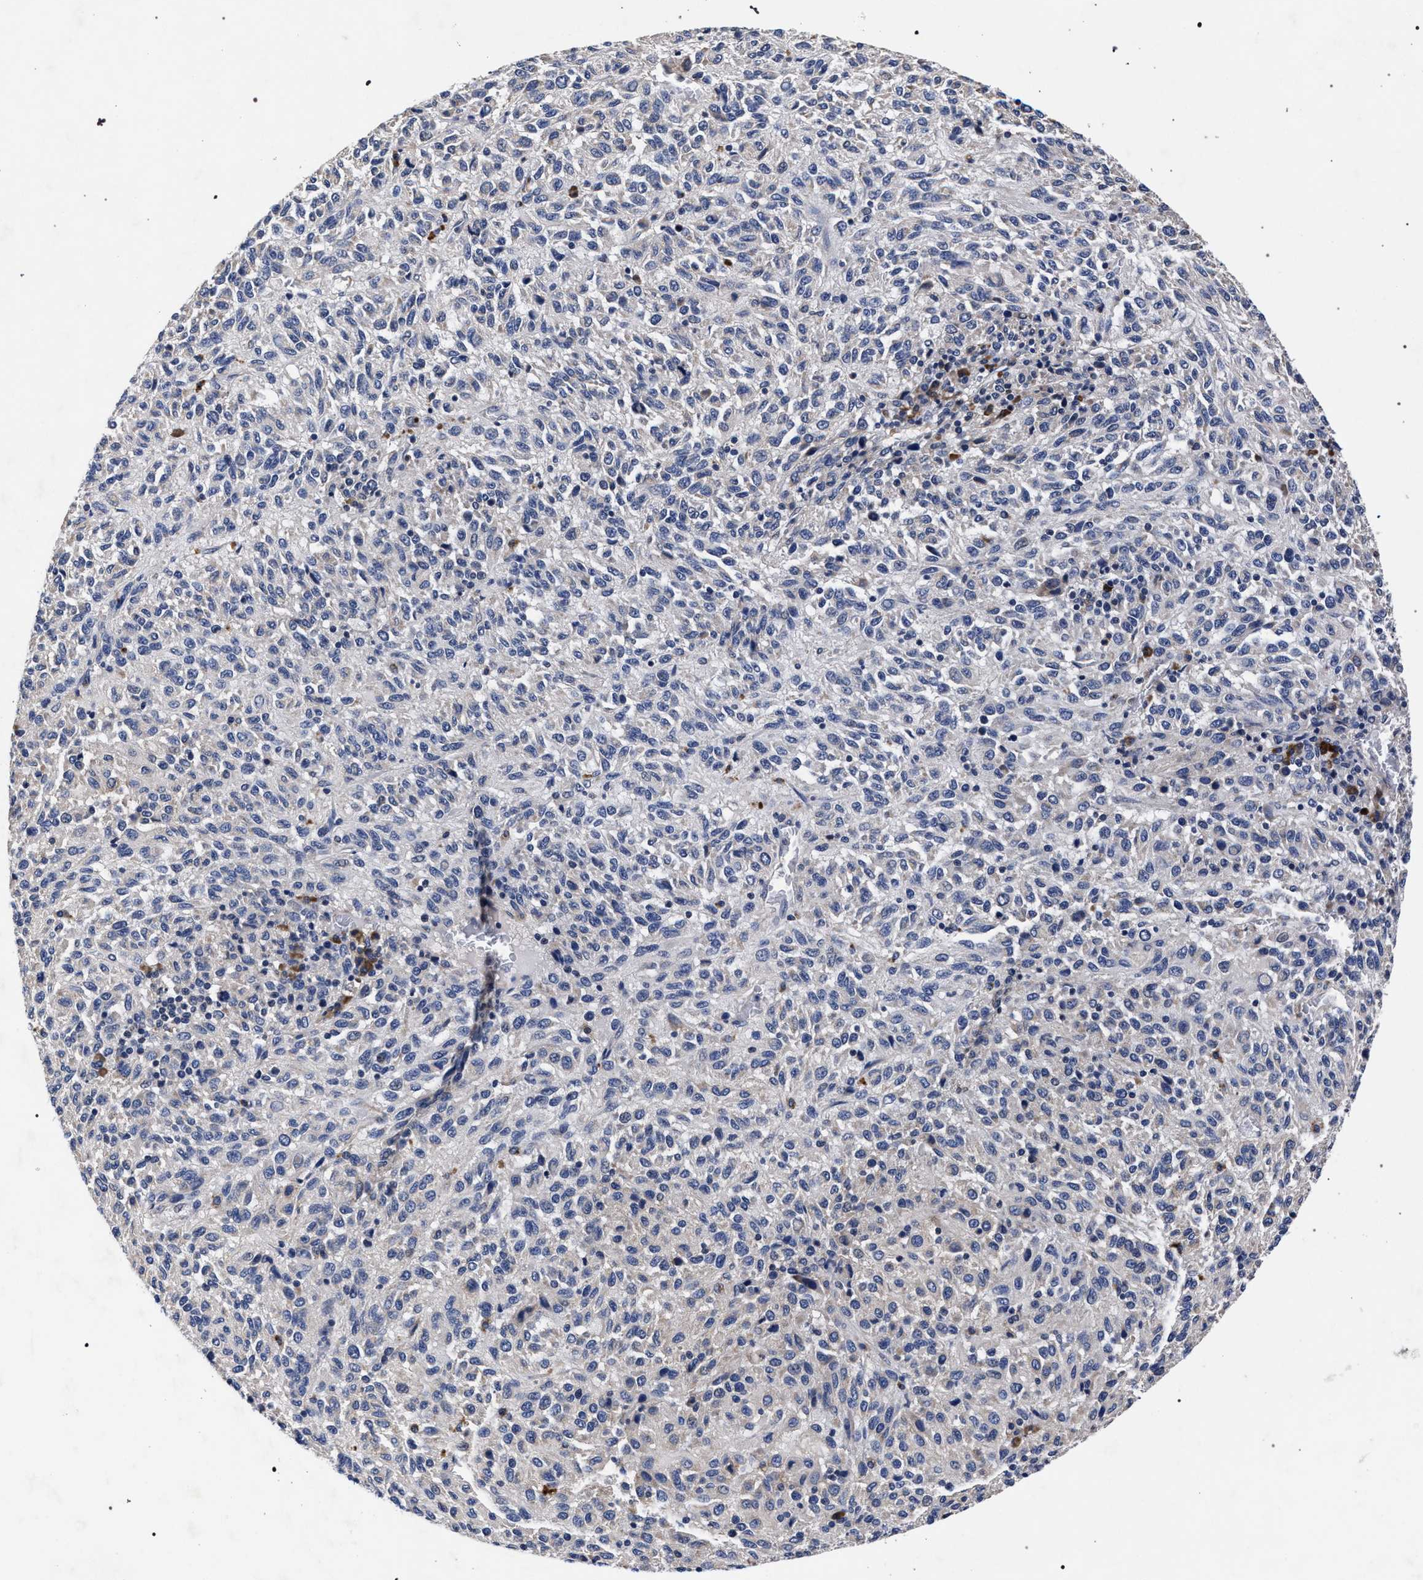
{"staining": {"intensity": "negative", "quantity": "none", "location": "none"}, "tissue": "melanoma", "cell_type": "Tumor cells", "image_type": "cancer", "snomed": [{"axis": "morphology", "description": "Malignant melanoma, Metastatic site"}, {"axis": "topography", "description": "Lung"}], "caption": "The IHC photomicrograph has no significant staining in tumor cells of melanoma tissue.", "gene": "CFAP95", "patient": {"sex": "male", "age": 64}}